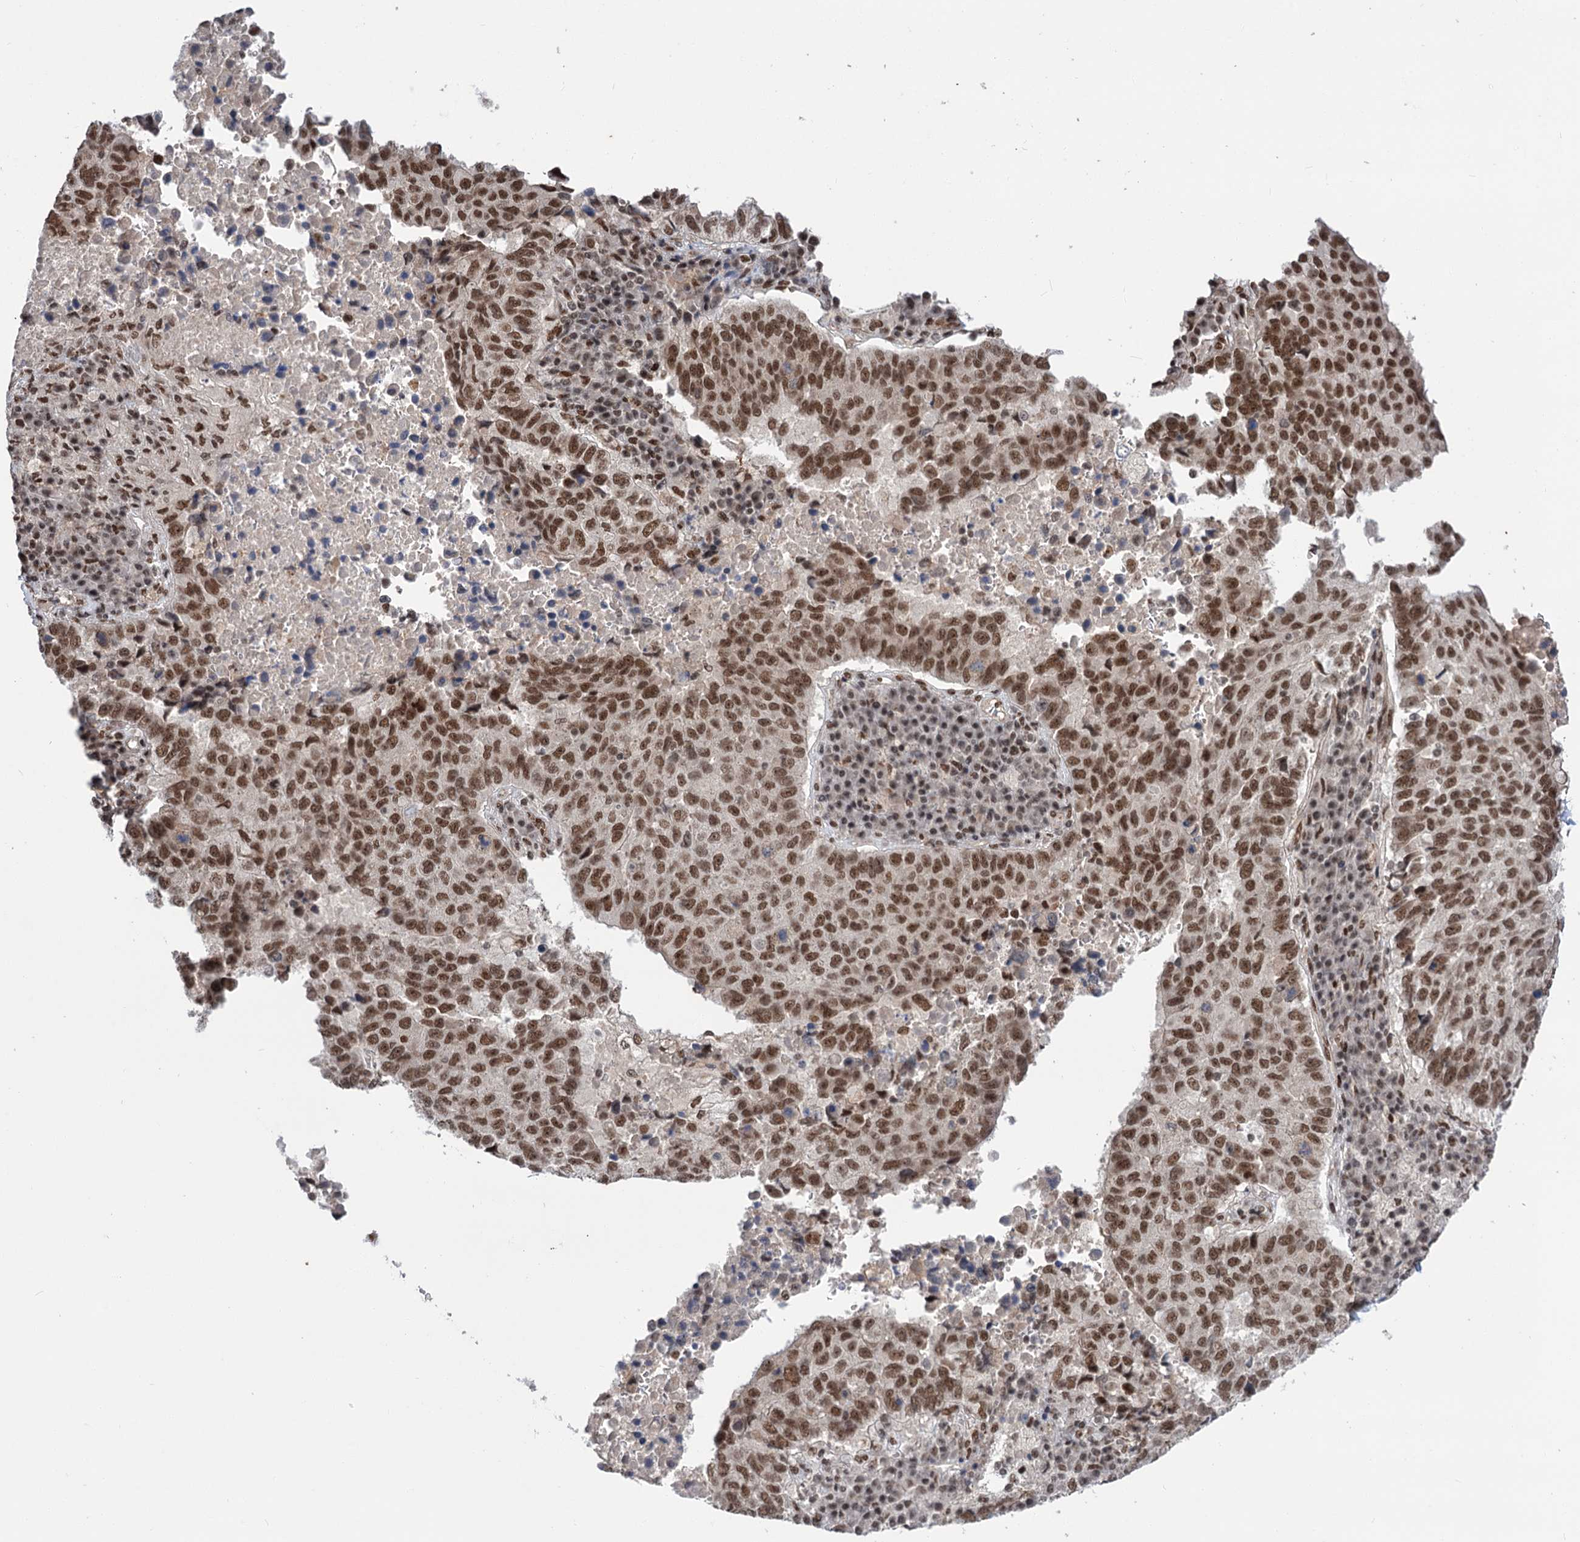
{"staining": {"intensity": "strong", "quantity": ">75%", "location": "nuclear"}, "tissue": "lung cancer", "cell_type": "Tumor cells", "image_type": "cancer", "snomed": [{"axis": "morphology", "description": "Squamous cell carcinoma, NOS"}, {"axis": "topography", "description": "Lung"}], "caption": "The immunohistochemical stain shows strong nuclear positivity in tumor cells of lung cancer (squamous cell carcinoma) tissue.", "gene": "MAML1", "patient": {"sex": "male", "age": 73}}